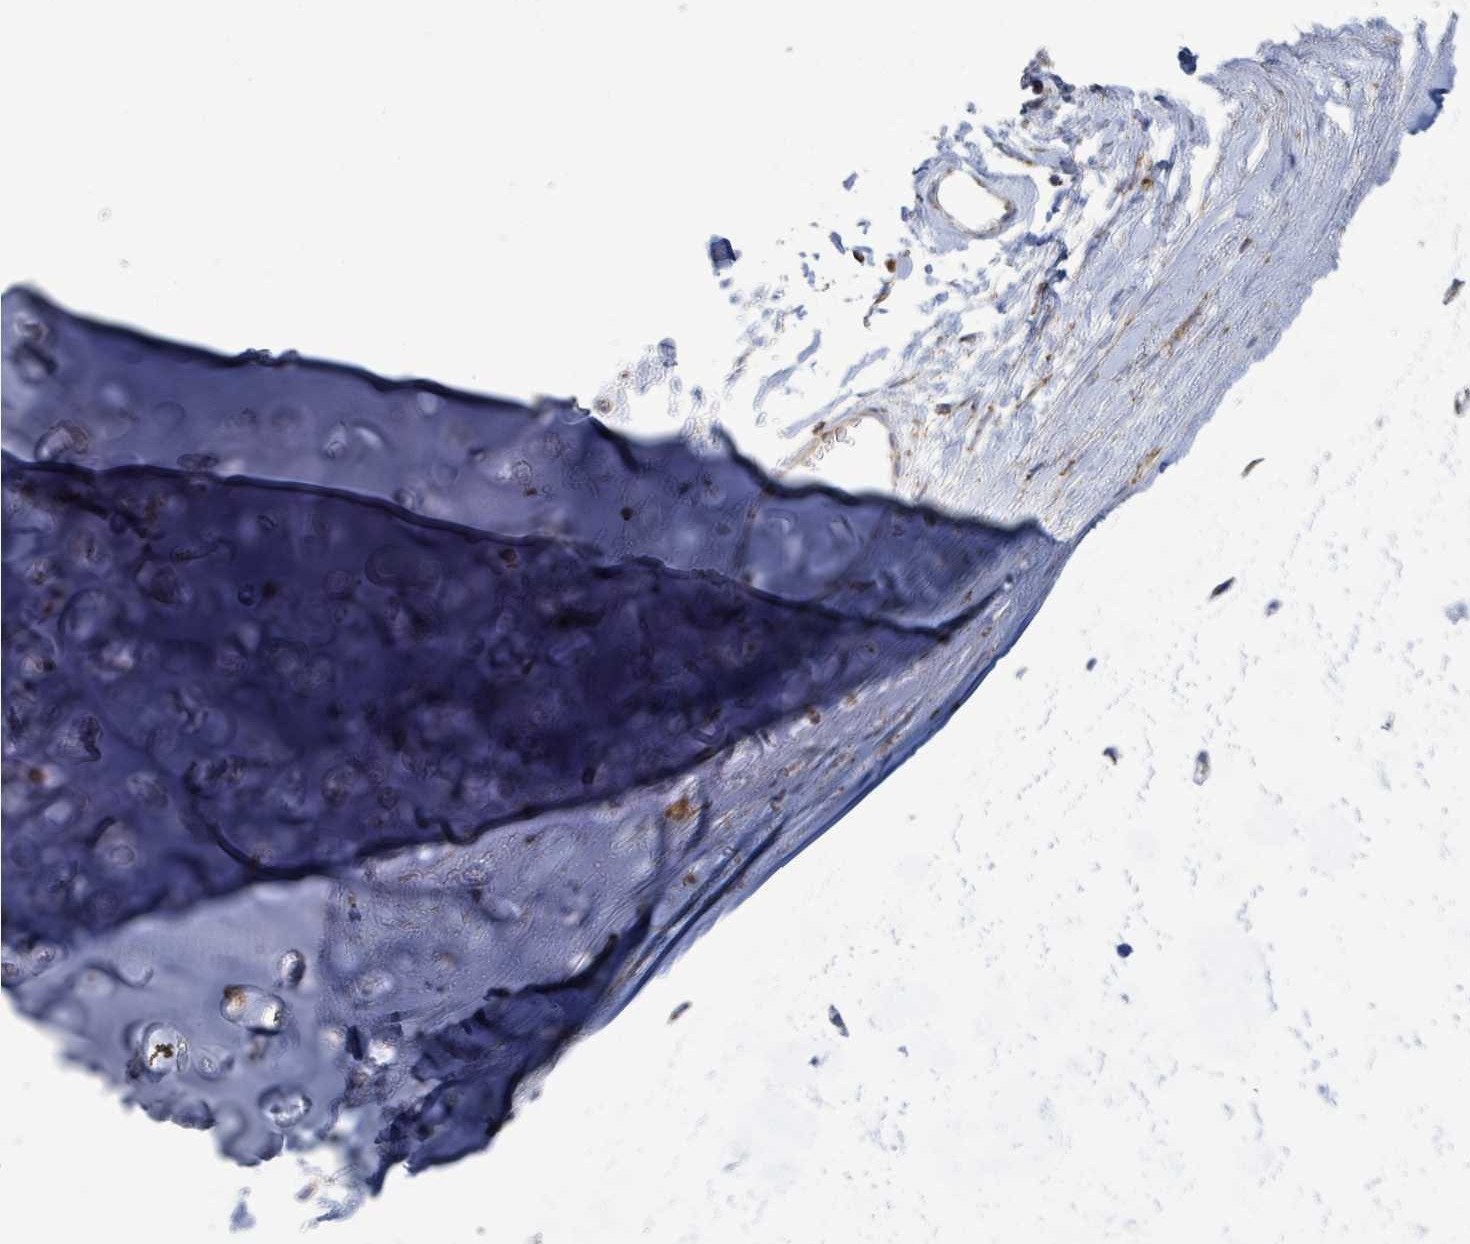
{"staining": {"intensity": "negative", "quantity": "none", "location": "none"}, "tissue": "adipose tissue", "cell_type": "Adipocytes", "image_type": "normal", "snomed": [{"axis": "morphology", "description": "Normal tissue, NOS"}, {"axis": "topography", "description": "Lymph node"}, {"axis": "topography", "description": "Cartilage tissue"}, {"axis": "topography", "description": "Bronchus"}], "caption": "DAB (3,3'-diaminobenzidine) immunohistochemical staining of benign human adipose tissue demonstrates no significant positivity in adipocytes. (DAB IHC, high magnification).", "gene": "SUCLG2", "patient": {"sex": "female", "age": 70}}